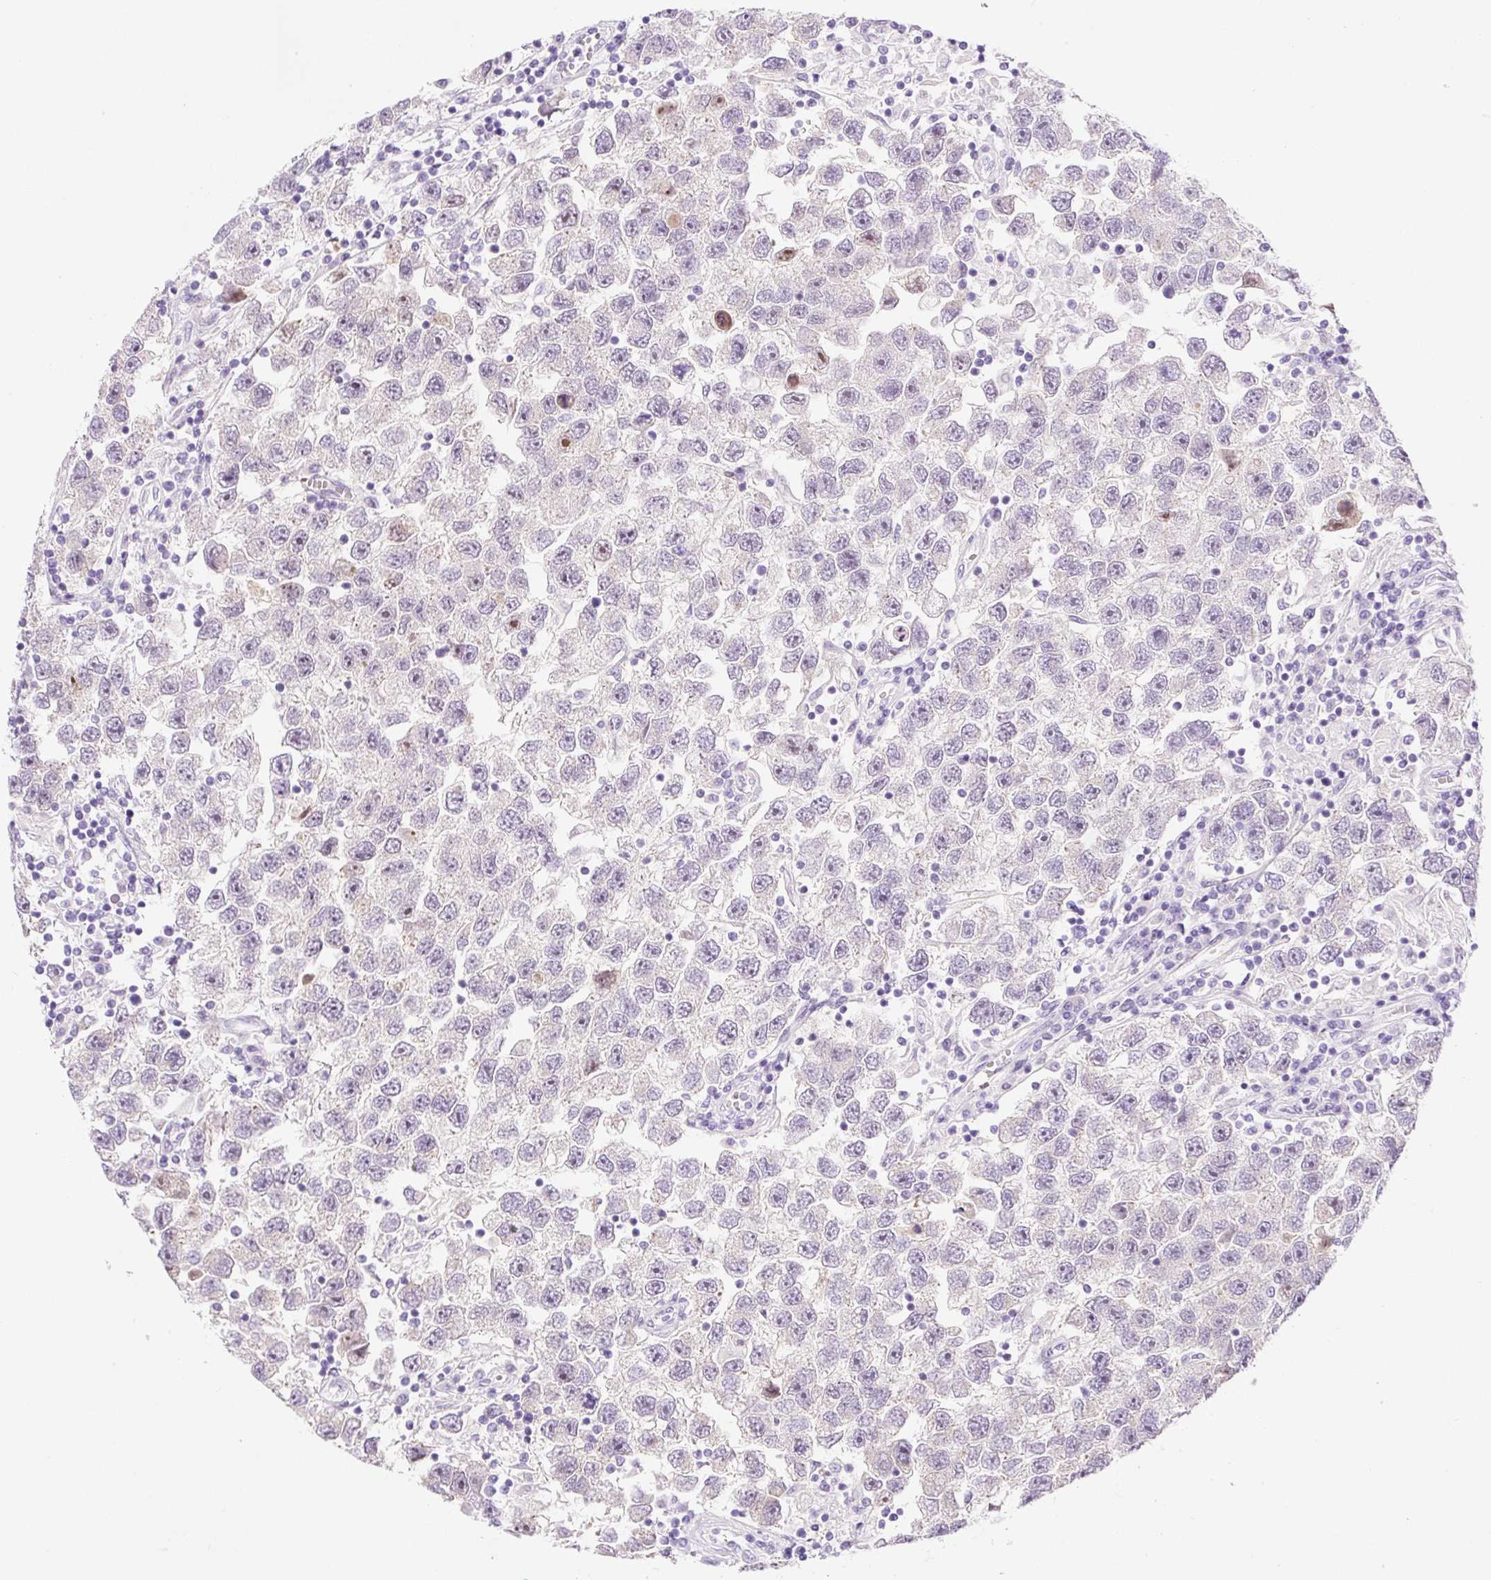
{"staining": {"intensity": "negative", "quantity": "none", "location": "none"}, "tissue": "testis cancer", "cell_type": "Tumor cells", "image_type": "cancer", "snomed": [{"axis": "morphology", "description": "Seminoma, NOS"}, {"axis": "topography", "description": "Testis"}], "caption": "Immunohistochemical staining of human testis cancer displays no significant positivity in tumor cells. (Brightfield microscopy of DAB (3,3'-diaminobenzidine) immunohistochemistry (IHC) at high magnification).", "gene": "ZNF121", "patient": {"sex": "male", "age": 26}}